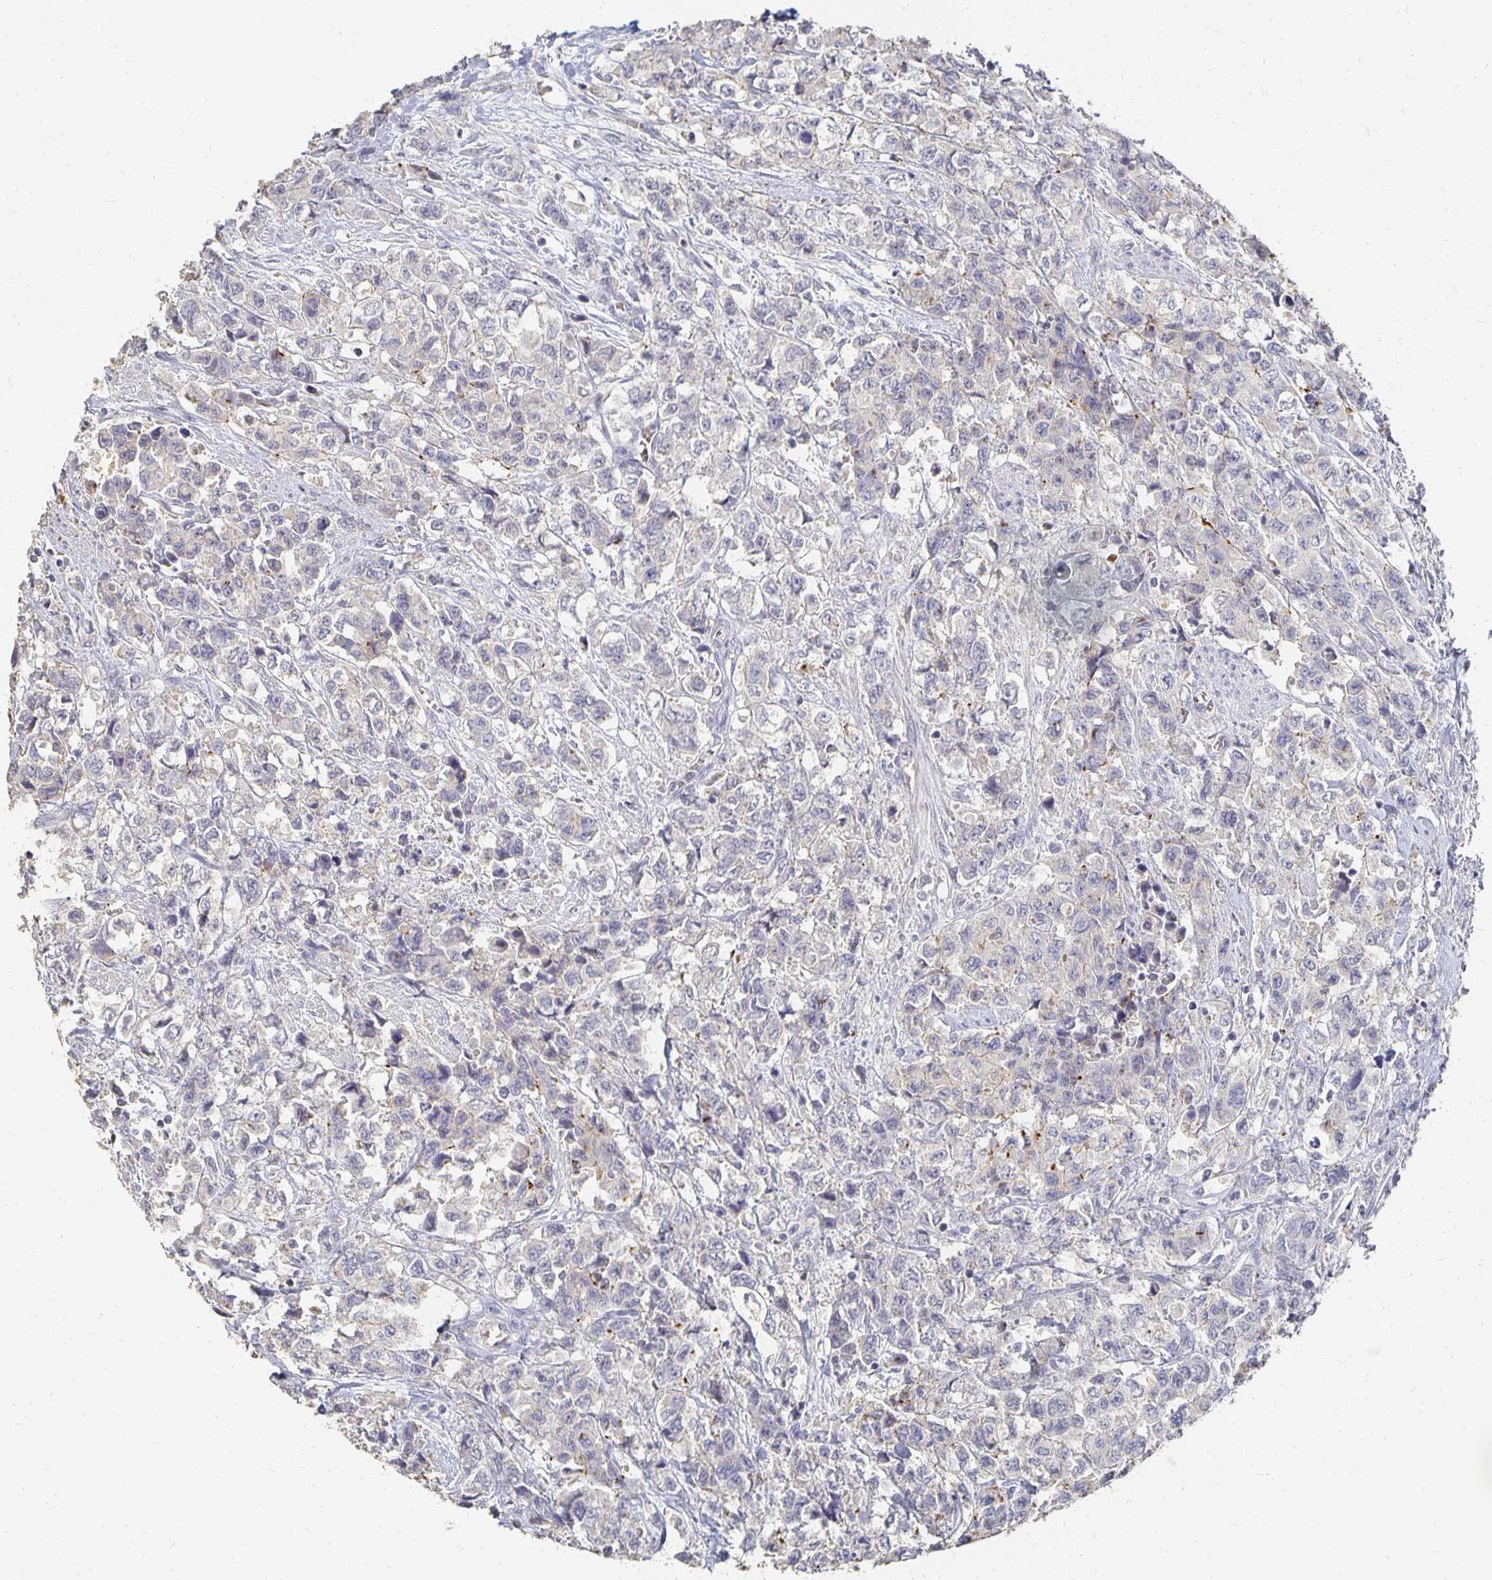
{"staining": {"intensity": "negative", "quantity": "none", "location": "none"}, "tissue": "urothelial cancer", "cell_type": "Tumor cells", "image_type": "cancer", "snomed": [{"axis": "morphology", "description": "Urothelial carcinoma, High grade"}, {"axis": "topography", "description": "Urinary bladder"}], "caption": "Urothelial carcinoma (high-grade) stained for a protein using IHC exhibits no staining tumor cells.", "gene": "CST6", "patient": {"sex": "female", "age": 78}}